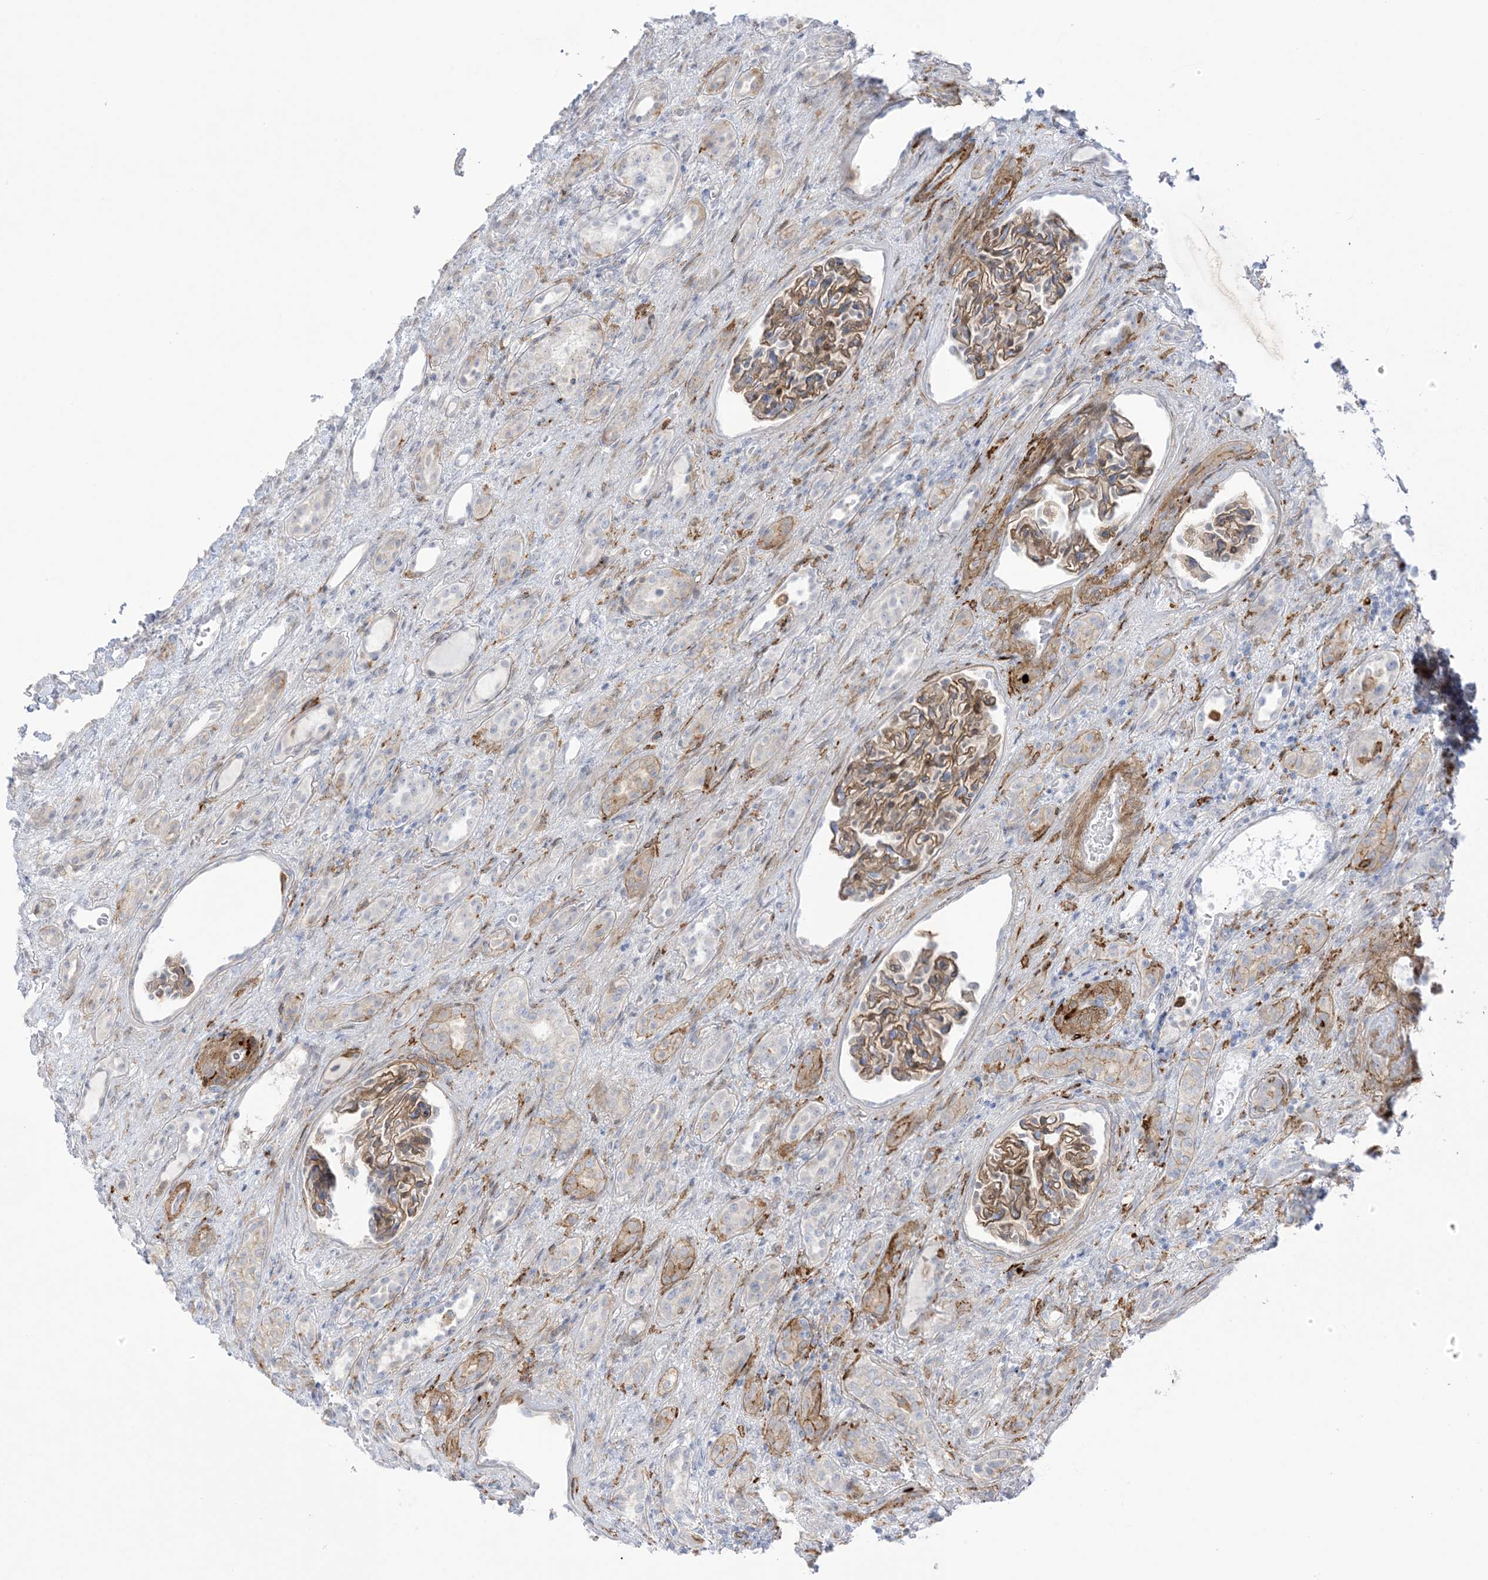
{"staining": {"intensity": "weak", "quantity": "<25%", "location": "cytoplasmic/membranous"}, "tissue": "renal cancer", "cell_type": "Tumor cells", "image_type": "cancer", "snomed": [{"axis": "morphology", "description": "Adenocarcinoma, NOS"}, {"axis": "topography", "description": "Kidney"}], "caption": "IHC micrograph of renal adenocarcinoma stained for a protein (brown), which exhibits no positivity in tumor cells.", "gene": "ICMT", "patient": {"sex": "female", "age": 54}}